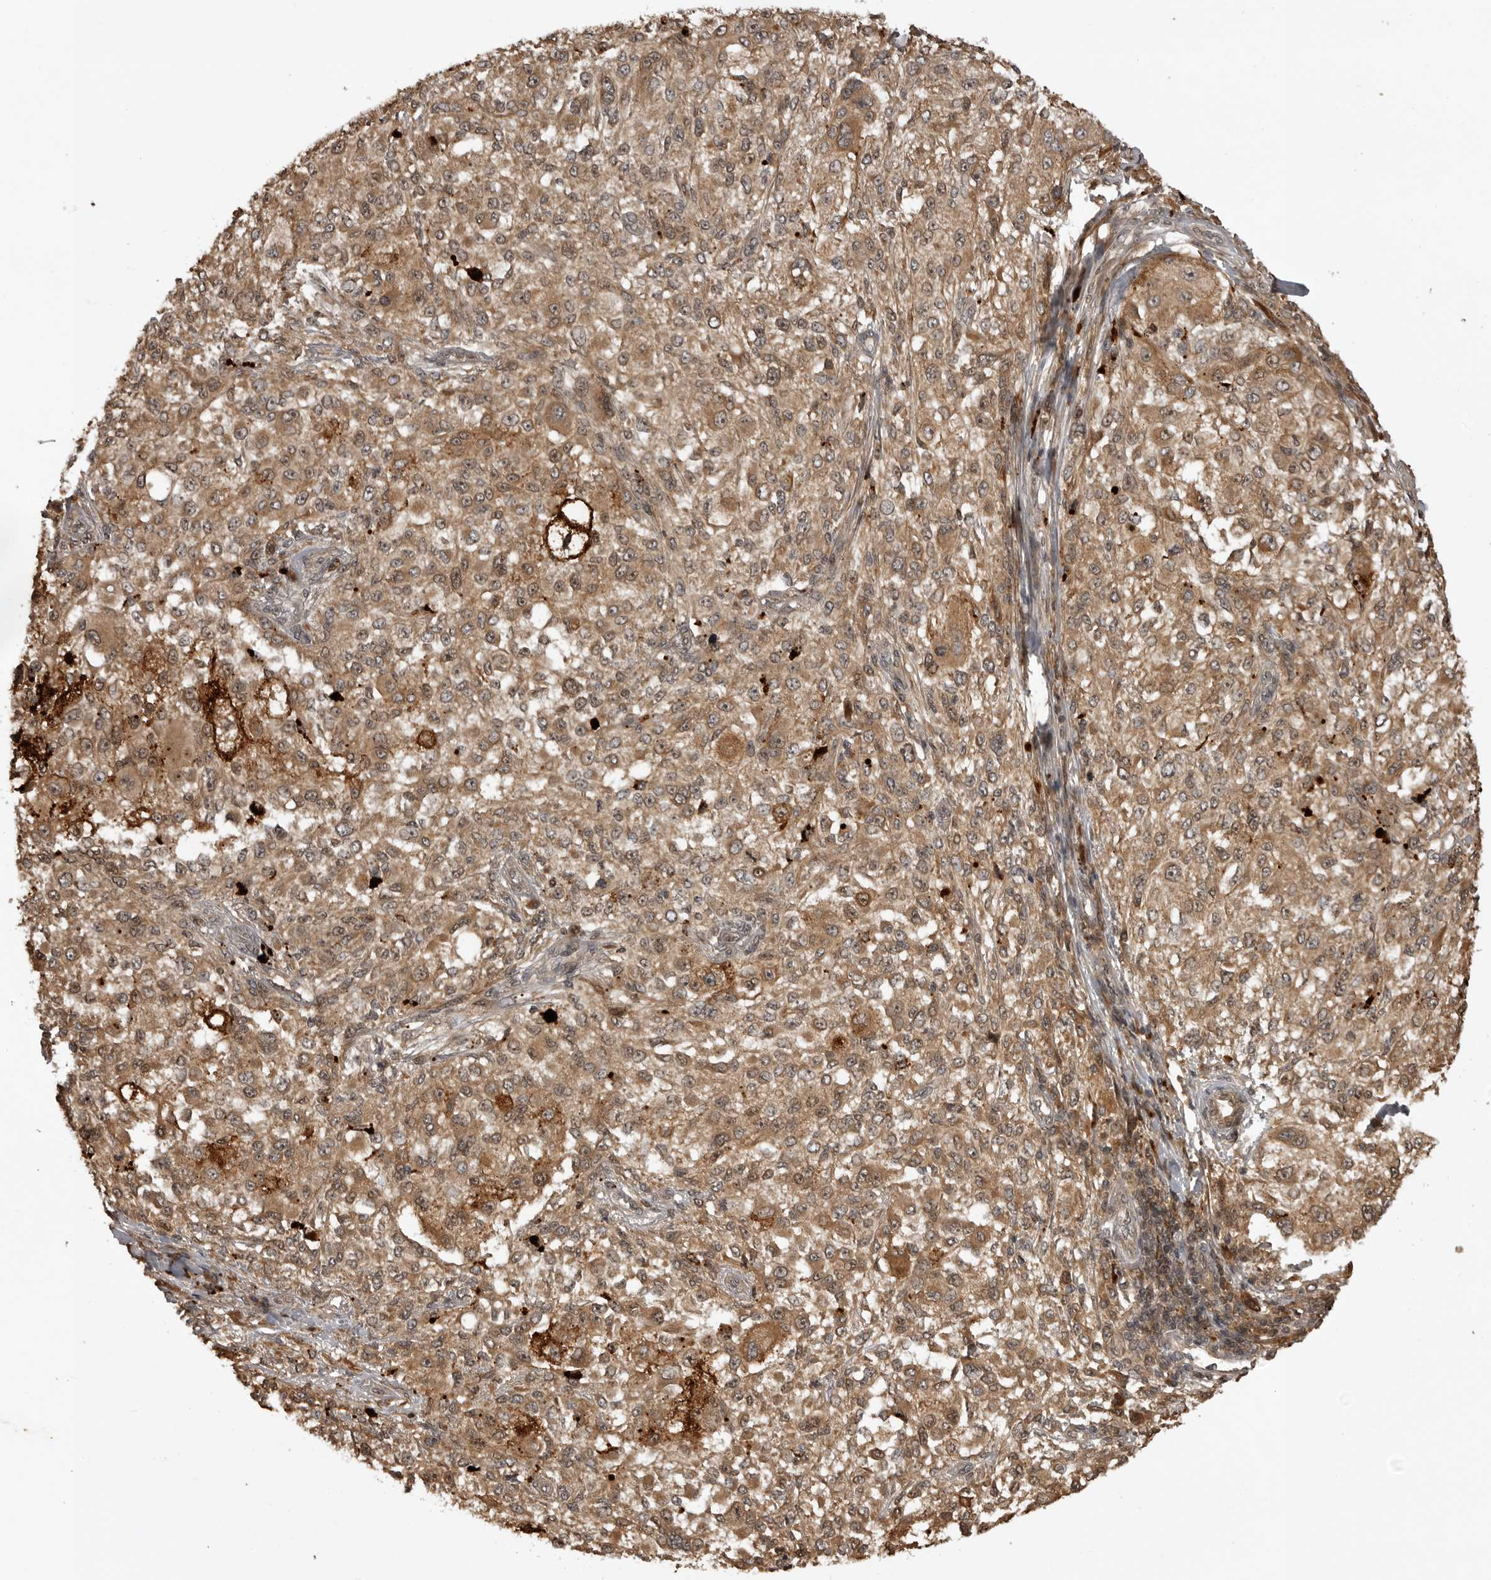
{"staining": {"intensity": "moderate", "quantity": ">75%", "location": "cytoplasmic/membranous"}, "tissue": "melanoma", "cell_type": "Tumor cells", "image_type": "cancer", "snomed": [{"axis": "morphology", "description": "Necrosis, NOS"}, {"axis": "morphology", "description": "Malignant melanoma, NOS"}, {"axis": "topography", "description": "Skin"}], "caption": "Immunohistochemical staining of human malignant melanoma reveals medium levels of moderate cytoplasmic/membranous protein expression in about >75% of tumor cells.", "gene": "AKAP7", "patient": {"sex": "female", "age": 87}}